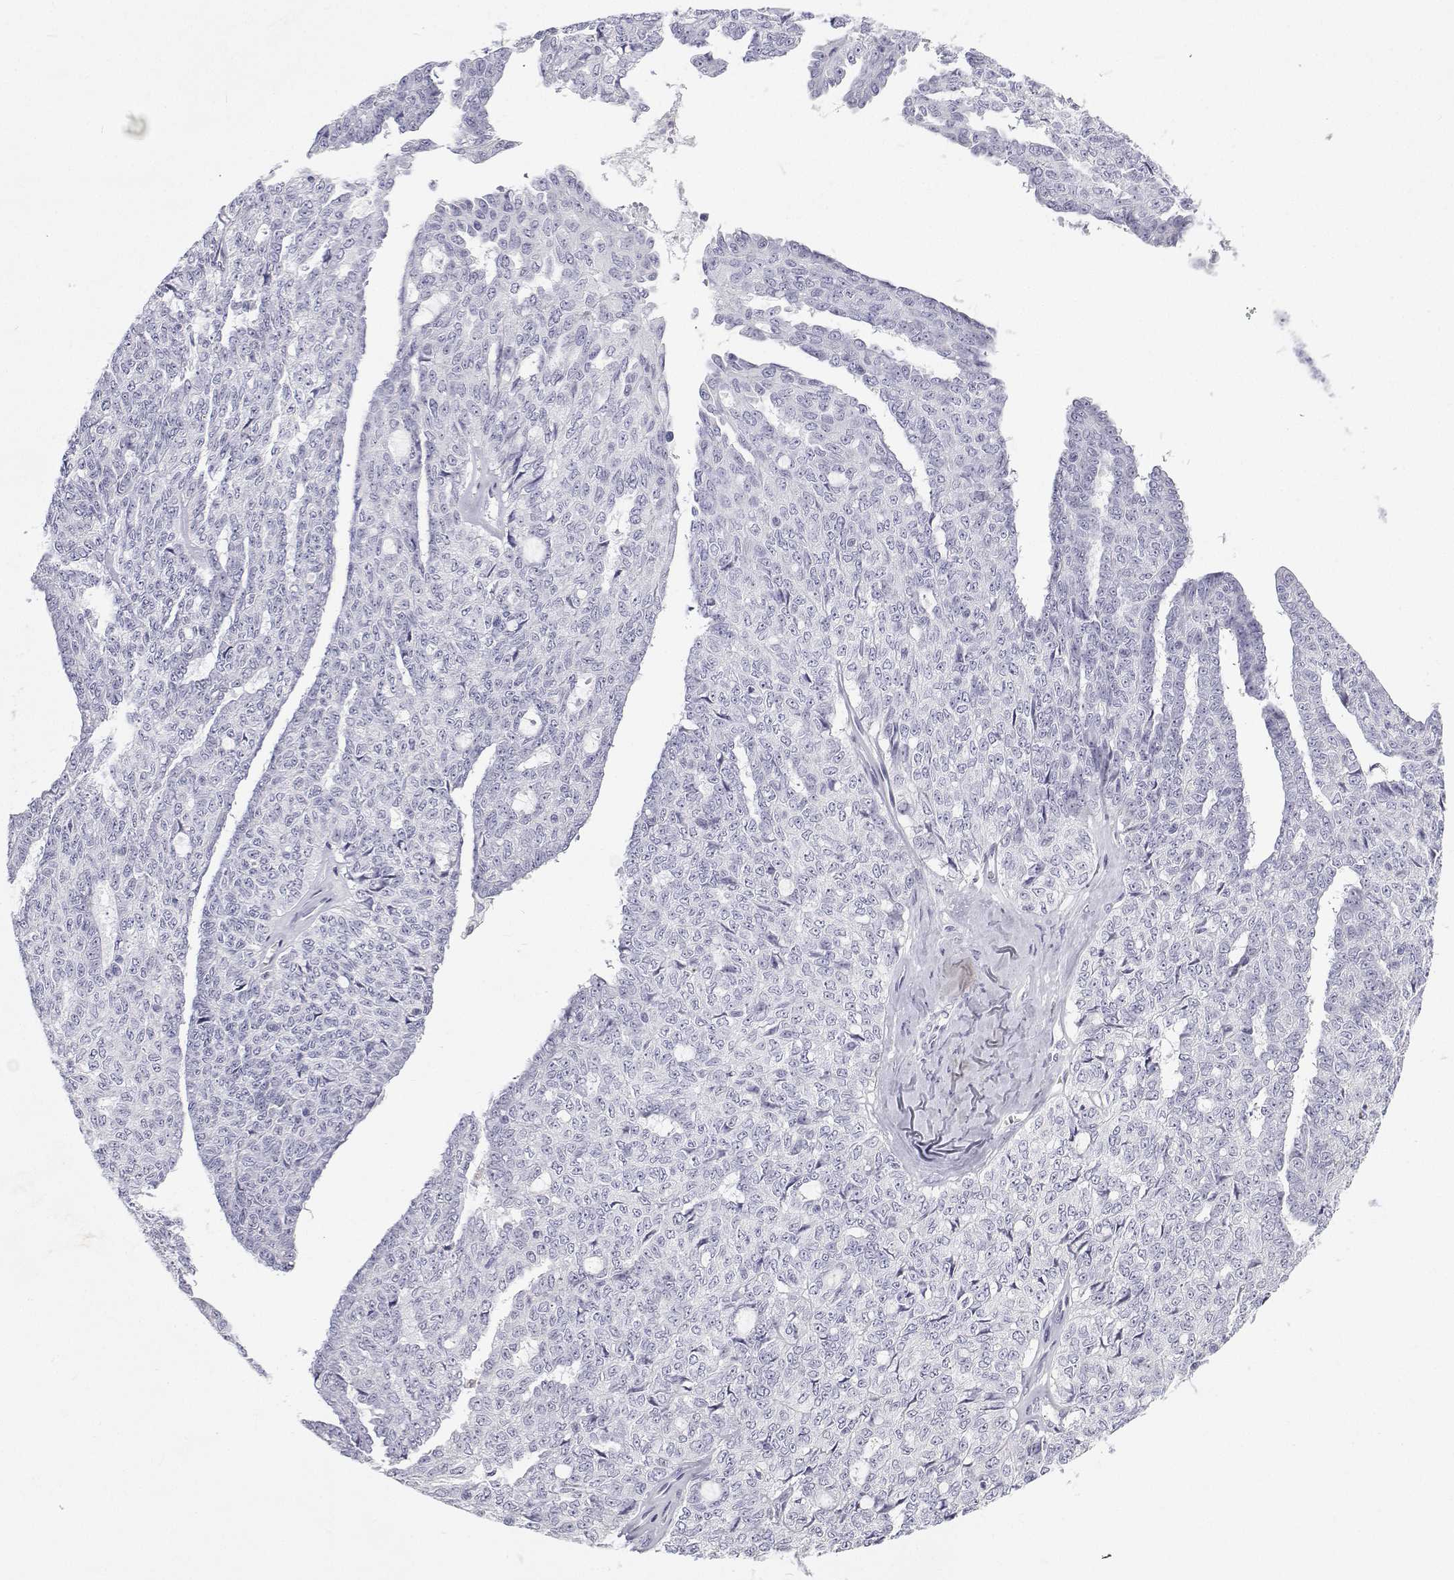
{"staining": {"intensity": "negative", "quantity": "none", "location": "none"}, "tissue": "ovarian cancer", "cell_type": "Tumor cells", "image_type": "cancer", "snomed": [{"axis": "morphology", "description": "Cystadenocarcinoma, serous, NOS"}, {"axis": "topography", "description": "Ovary"}], "caption": "The immunohistochemistry histopathology image has no significant positivity in tumor cells of ovarian cancer (serous cystadenocarcinoma) tissue. (Brightfield microscopy of DAB (3,3'-diaminobenzidine) immunohistochemistry (IHC) at high magnification).", "gene": "TTN", "patient": {"sex": "female", "age": 71}}